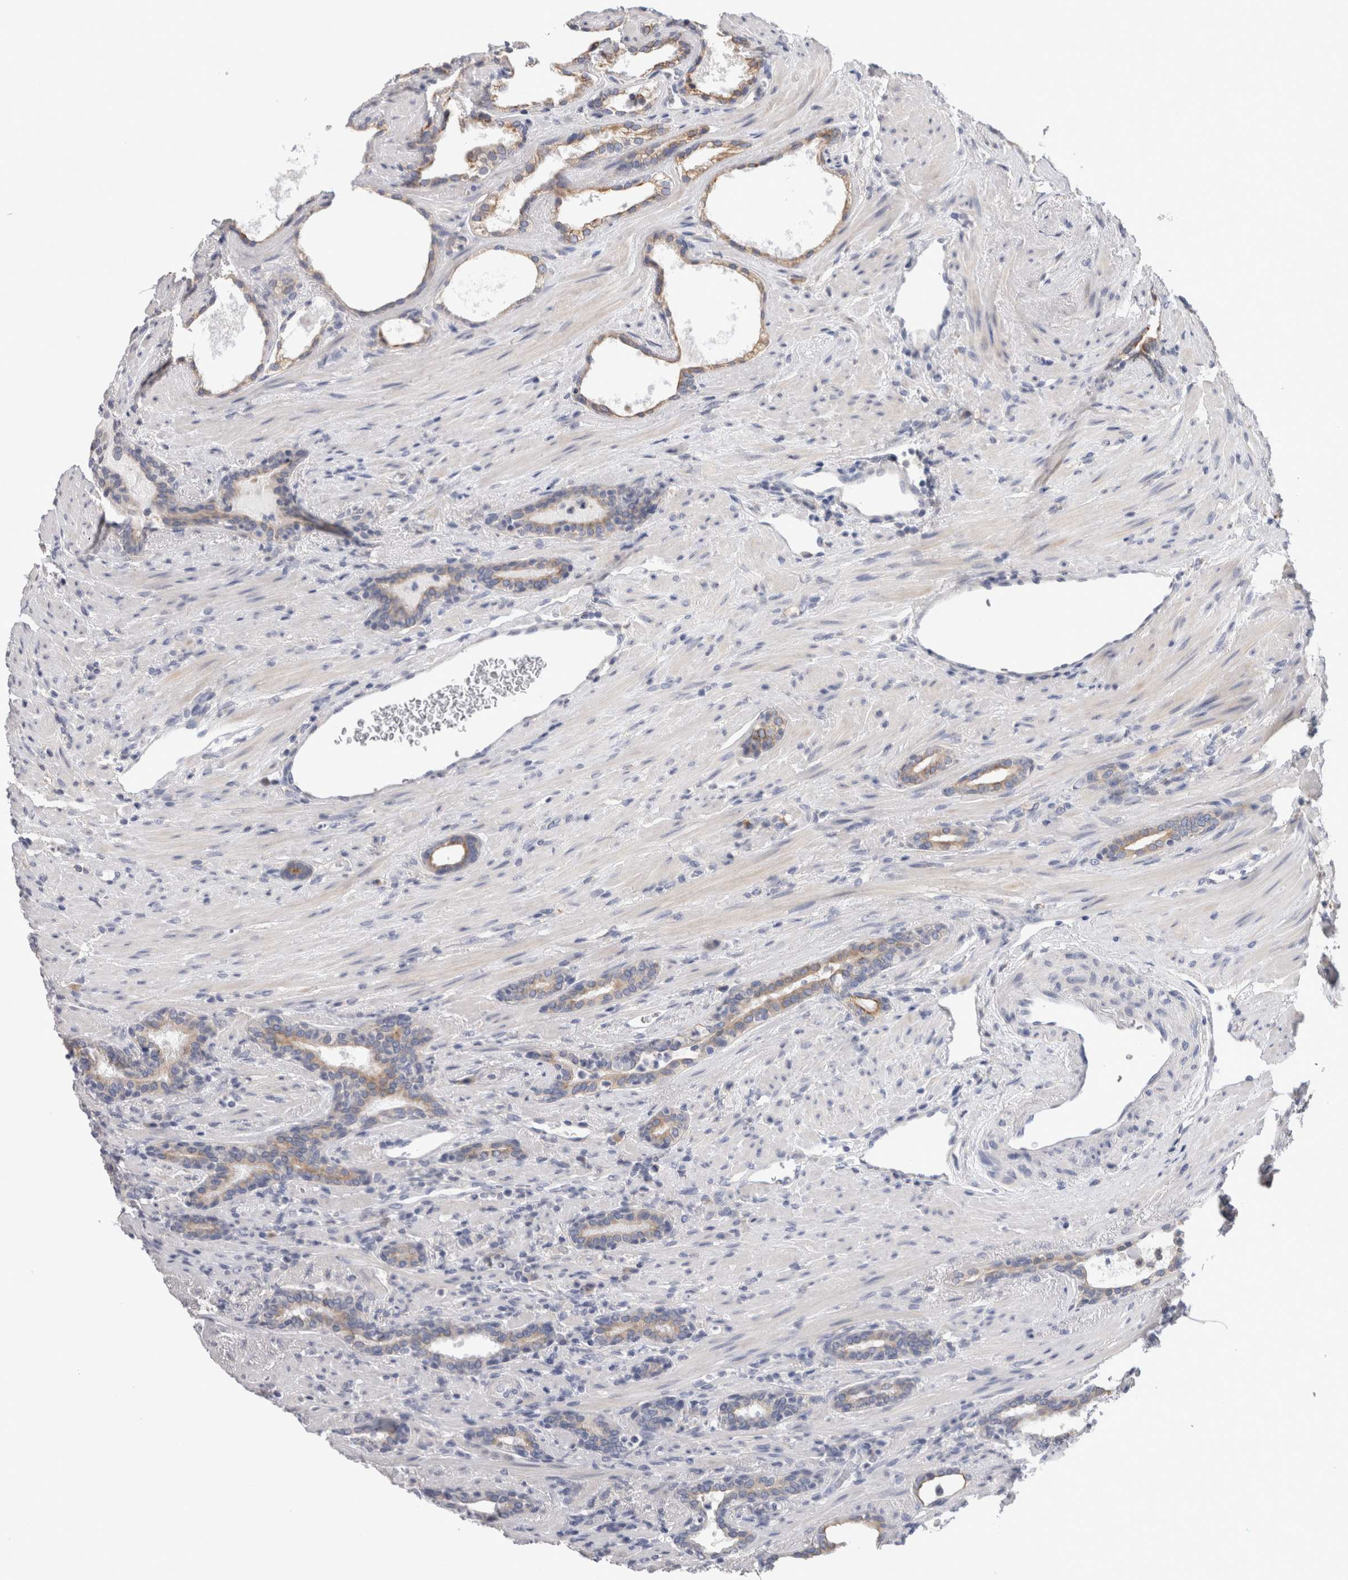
{"staining": {"intensity": "weak", "quantity": "25%-75%", "location": "cytoplasmic/membranous"}, "tissue": "prostate cancer", "cell_type": "Tumor cells", "image_type": "cancer", "snomed": [{"axis": "morphology", "description": "Adenocarcinoma, High grade"}, {"axis": "topography", "description": "Prostate"}], "caption": "Approximately 25%-75% of tumor cells in human prostate cancer (high-grade adenocarcinoma) show weak cytoplasmic/membranous protein expression as visualized by brown immunohistochemical staining.", "gene": "SMAP2", "patient": {"sex": "male", "age": 71}}